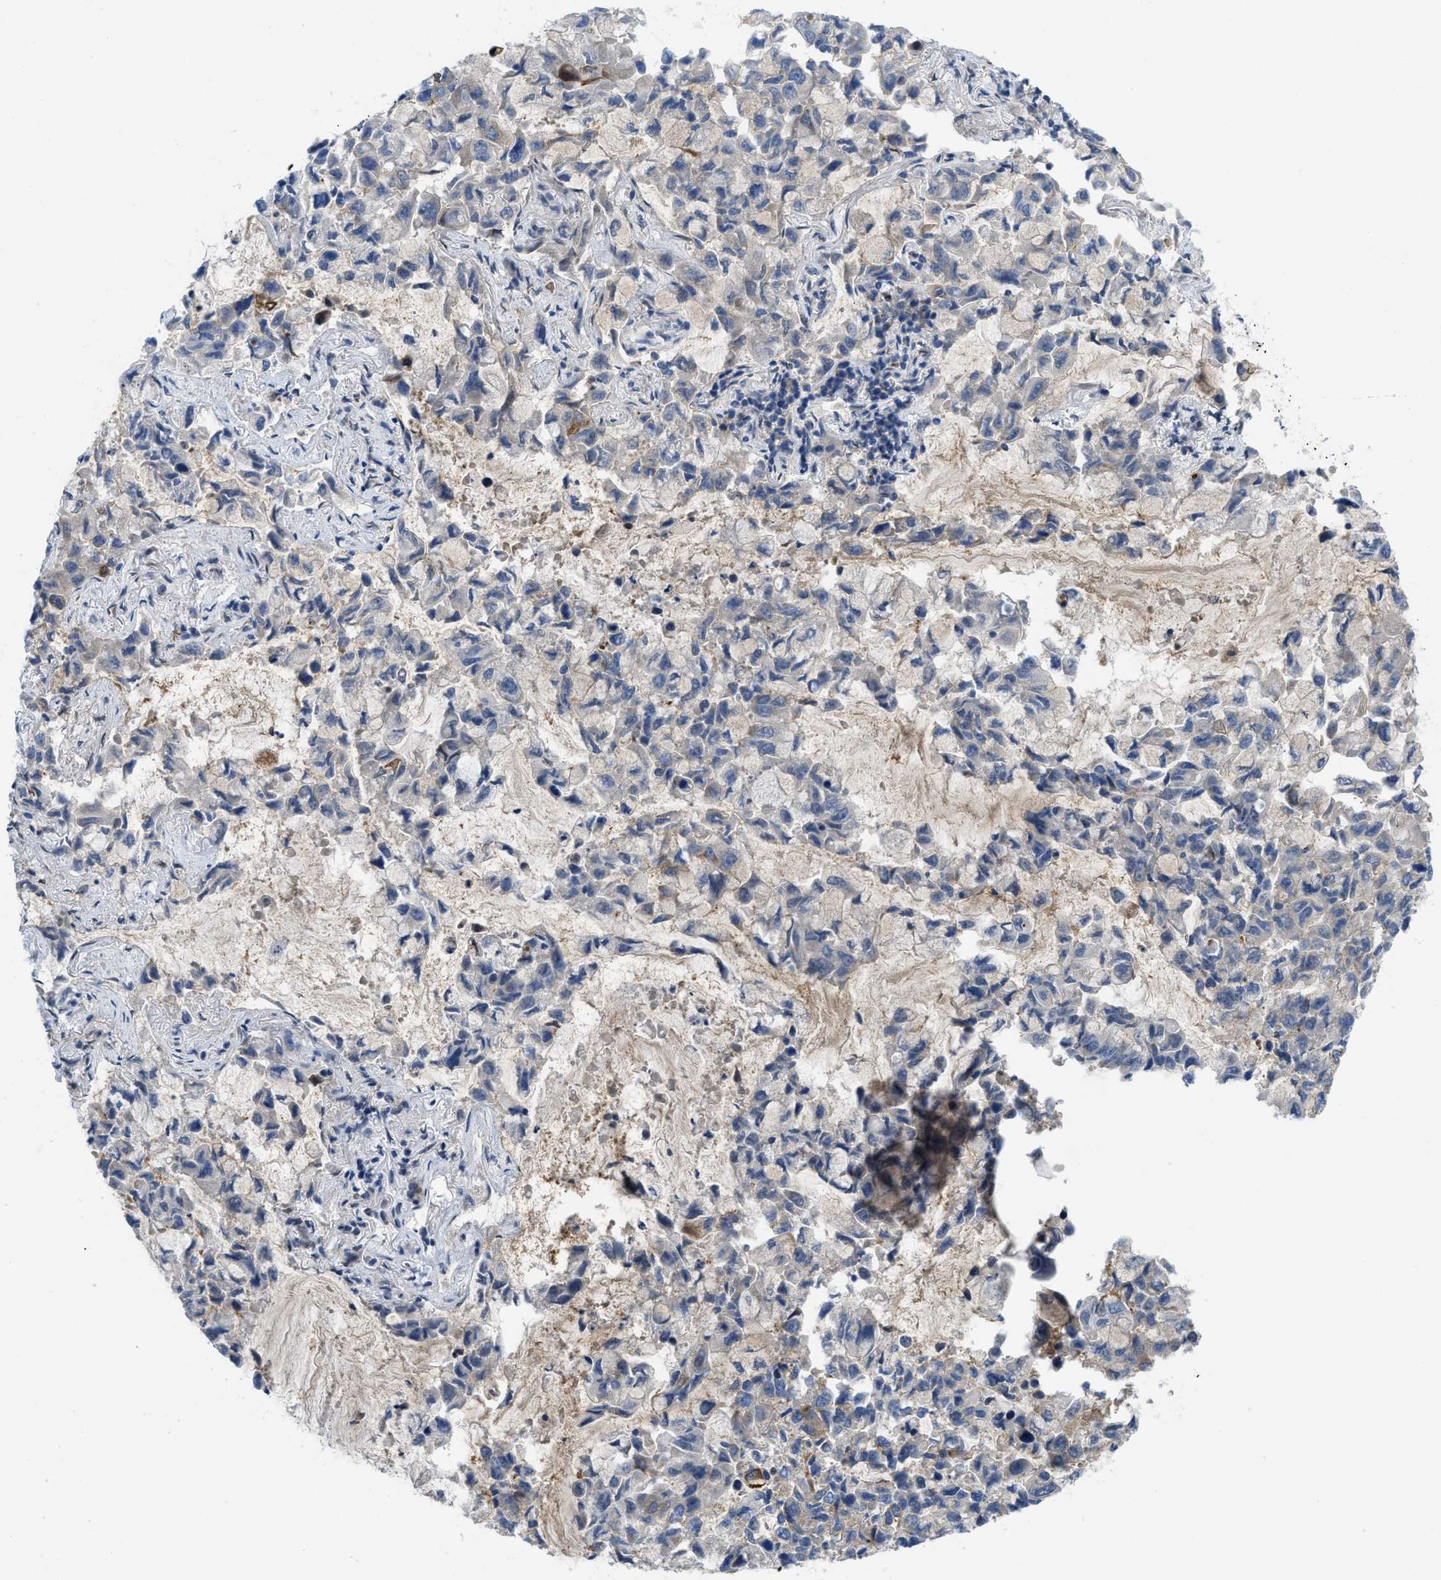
{"staining": {"intensity": "negative", "quantity": "none", "location": "none"}, "tissue": "lung cancer", "cell_type": "Tumor cells", "image_type": "cancer", "snomed": [{"axis": "morphology", "description": "Adenocarcinoma, NOS"}, {"axis": "topography", "description": "Lung"}], "caption": "Lung adenocarcinoma was stained to show a protein in brown. There is no significant staining in tumor cells.", "gene": "MYO18A", "patient": {"sex": "male", "age": 64}}